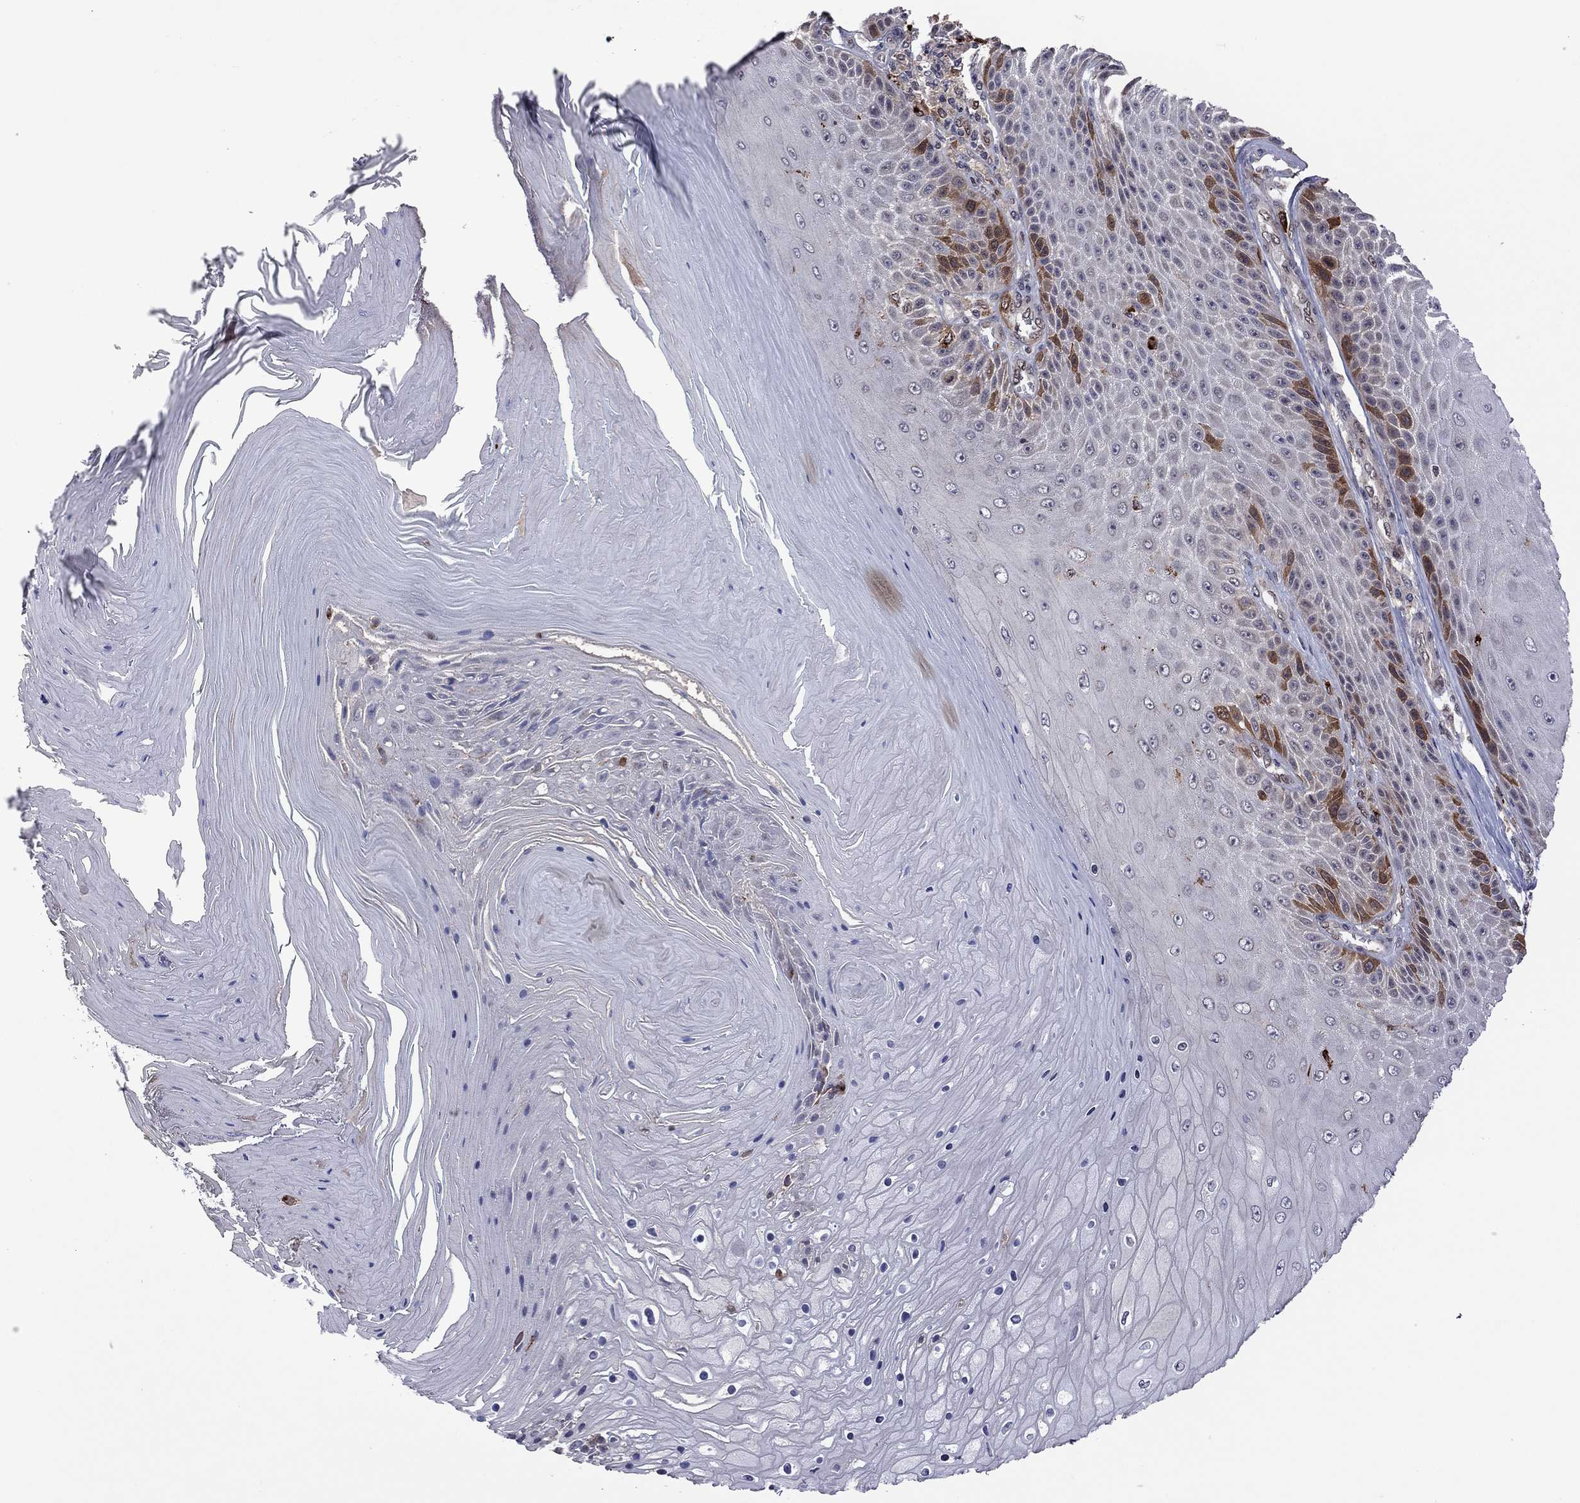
{"staining": {"intensity": "strong", "quantity": "<25%", "location": "cytoplasmic/membranous"}, "tissue": "skin cancer", "cell_type": "Tumor cells", "image_type": "cancer", "snomed": [{"axis": "morphology", "description": "Squamous cell carcinoma, NOS"}, {"axis": "topography", "description": "Skin"}], "caption": "This is a photomicrograph of IHC staining of skin cancer, which shows strong positivity in the cytoplasmic/membranous of tumor cells.", "gene": "GPAA1", "patient": {"sex": "male", "age": 62}}